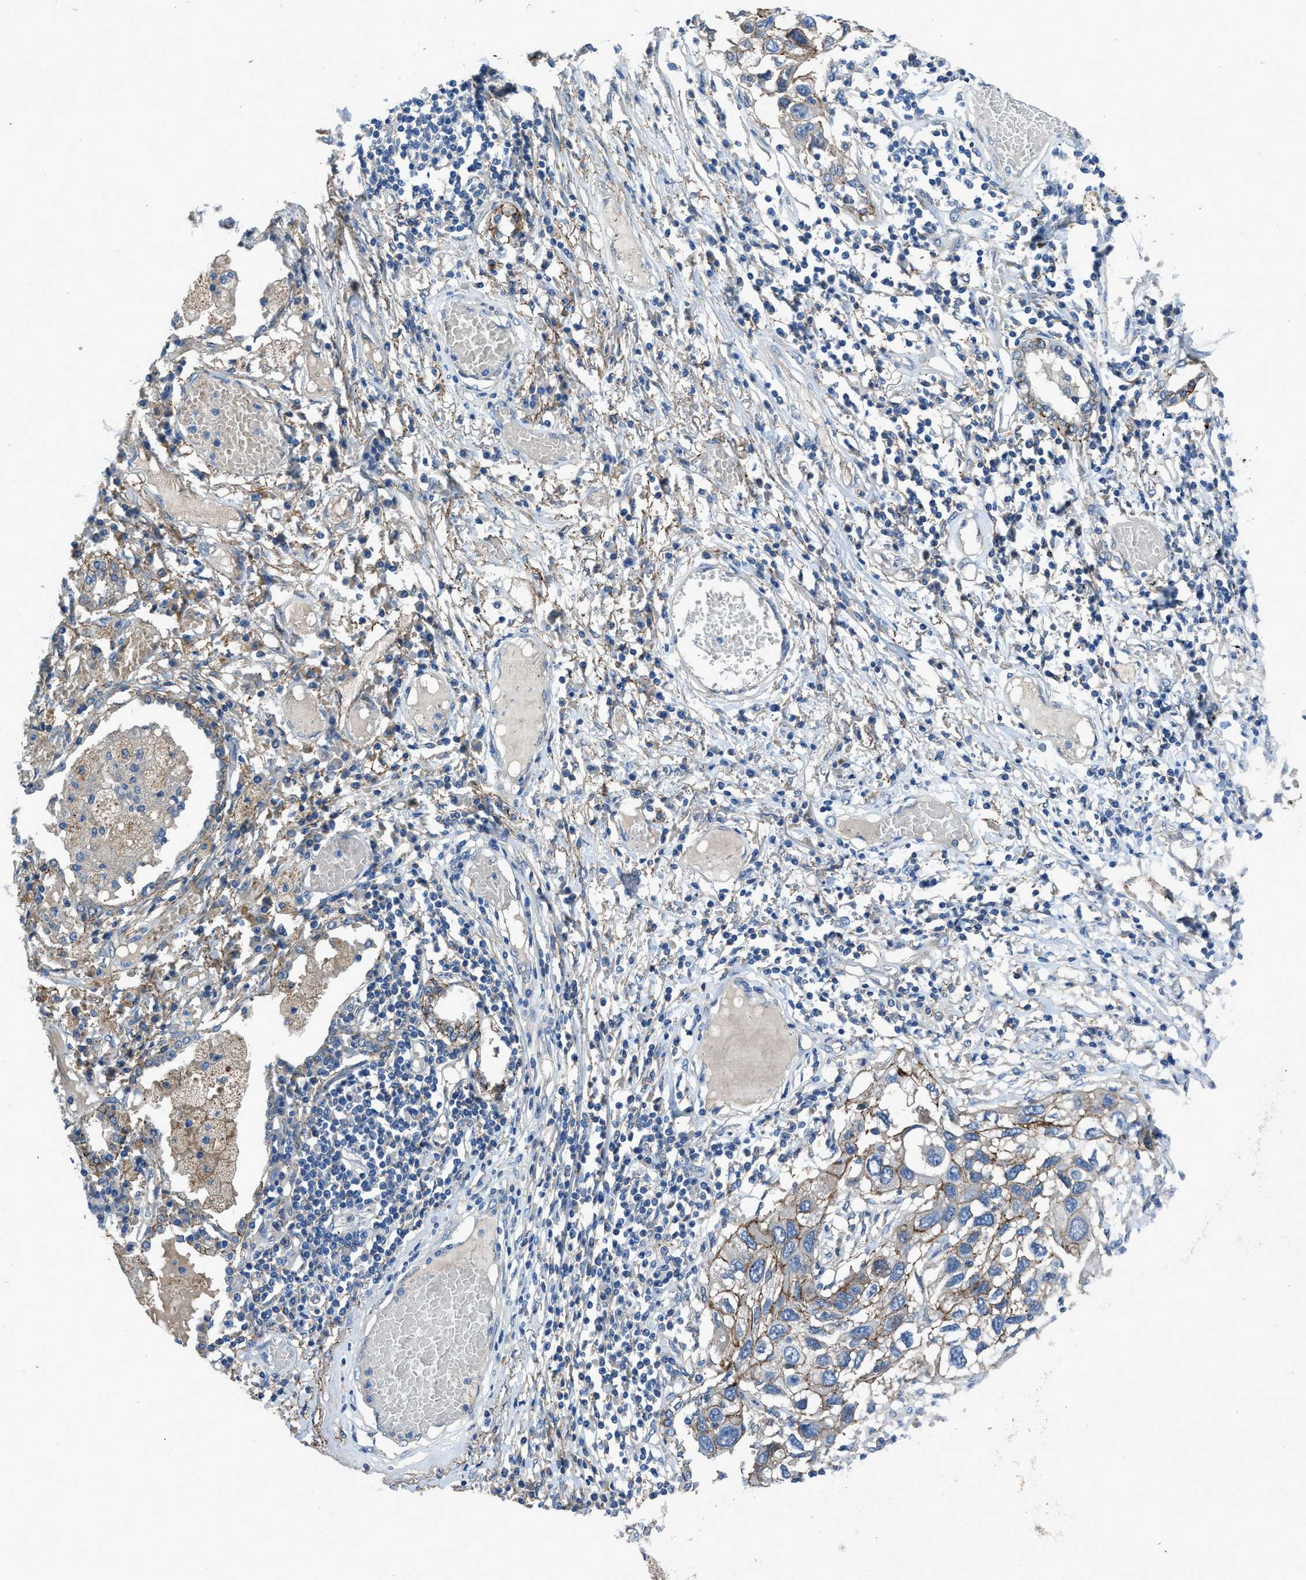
{"staining": {"intensity": "moderate", "quantity": "25%-75%", "location": "cytoplasmic/membranous"}, "tissue": "lung cancer", "cell_type": "Tumor cells", "image_type": "cancer", "snomed": [{"axis": "morphology", "description": "Squamous cell carcinoma, NOS"}, {"axis": "topography", "description": "Lung"}], "caption": "Brown immunohistochemical staining in human squamous cell carcinoma (lung) displays moderate cytoplasmic/membranous positivity in about 25%-75% of tumor cells.", "gene": "PTGFRN", "patient": {"sex": "male", "age": 71}}